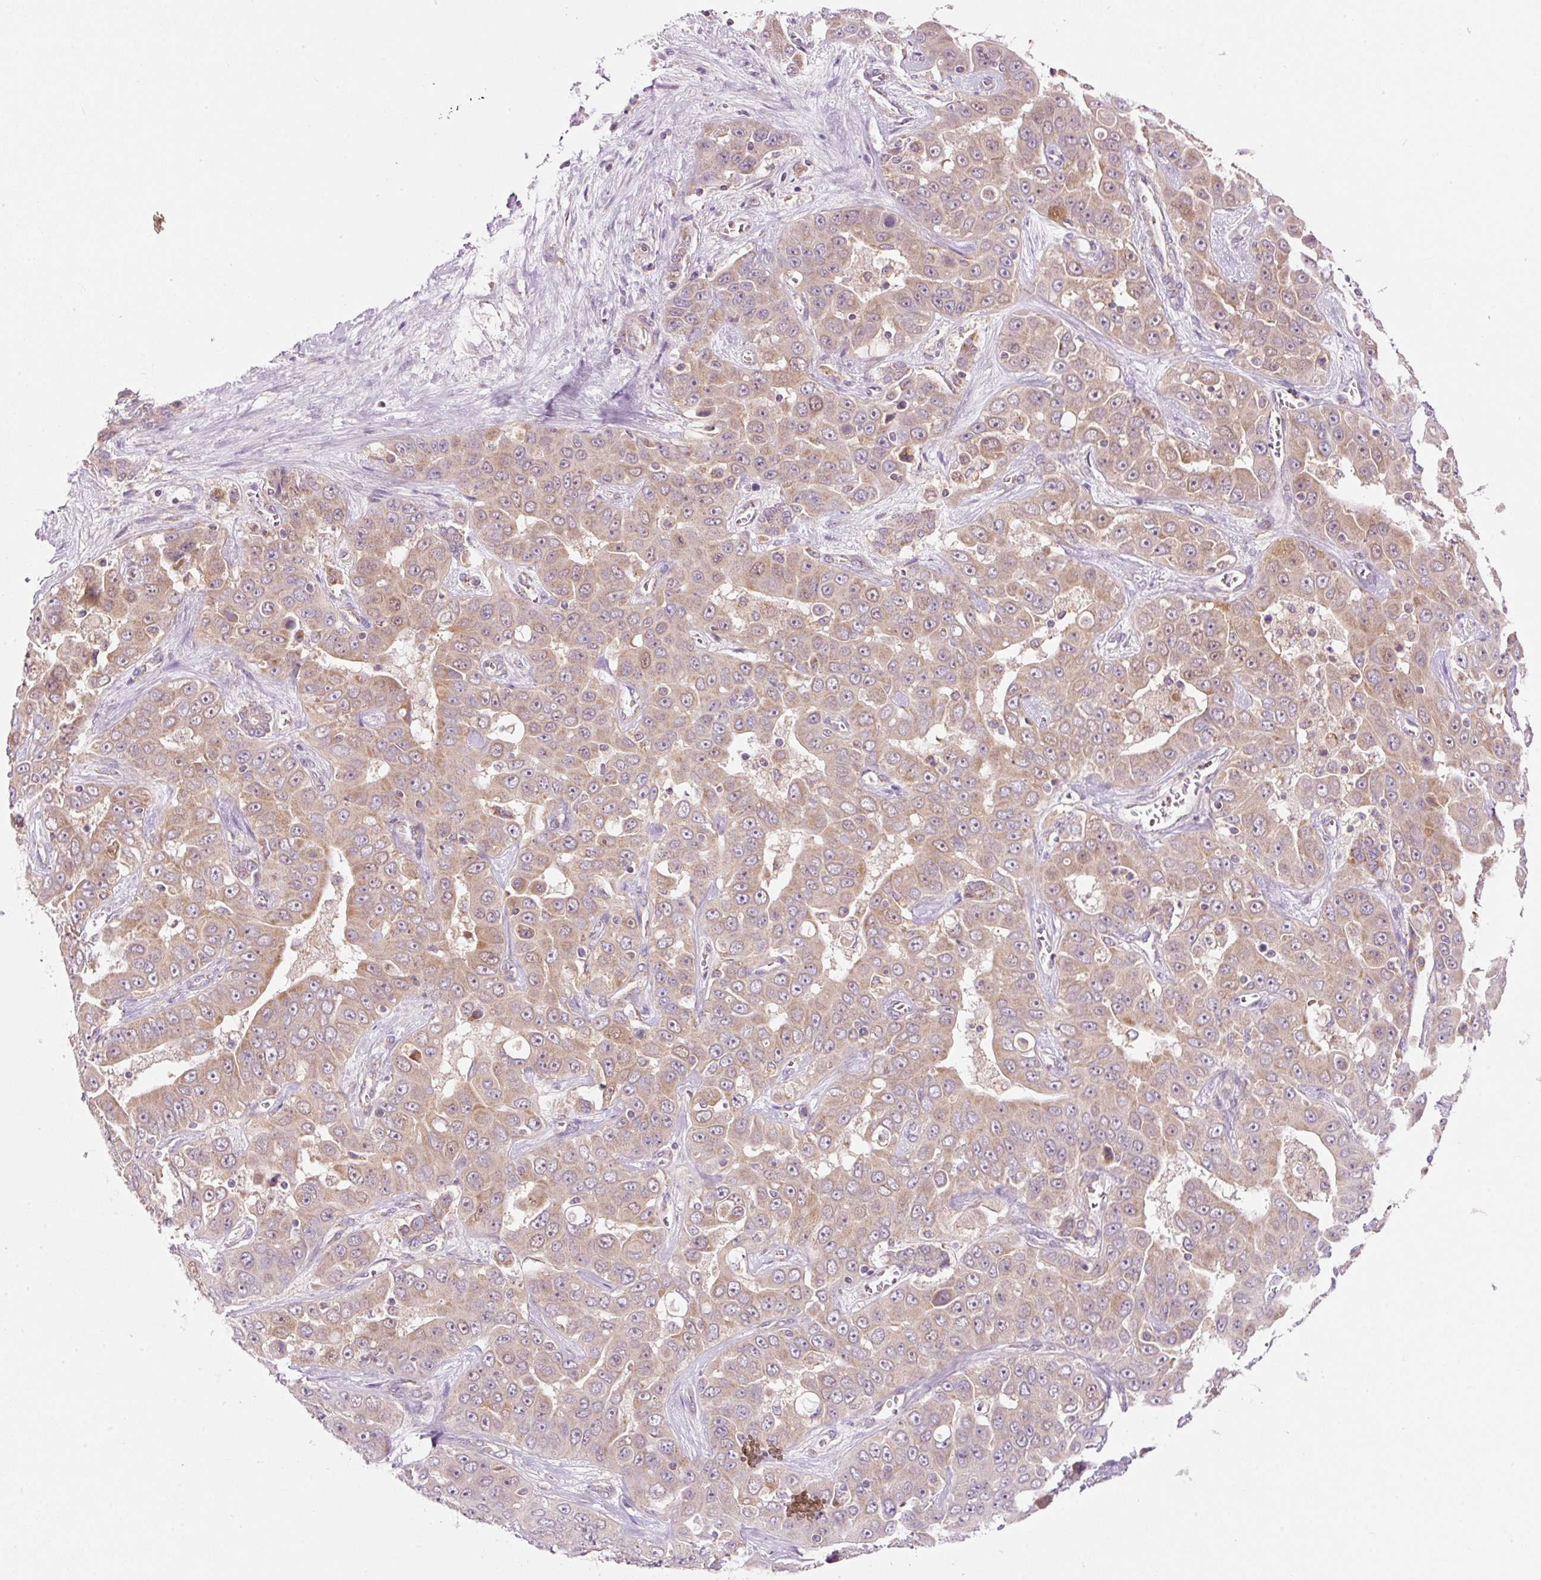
{"staining": {"intensity": "moderate", "quantity": ">75%", "location": "cytoplasmic/membranous"}, "tissue": "liver cancer", "cell_type": "Tumor cells", "image_type": "cancer", "snomed": [{"axis": "morphology", "description": "Cholangiocarcinoma"}, {"axis": "topography", "description": "Liver"}], "caption": "Immunohistochemical staining of liver cancer reveals moderate cytoplasmic/membranous protein positivity in approximately >75% of tumor cells. The staining was performed using DAB (3,3'-diaminobenzidine), with brown indicating positive protein expression. Nuclei are stained blue with hematoxylin.", "gene": "FAM78B", "patient": {"sex": "female", "age": 52}}